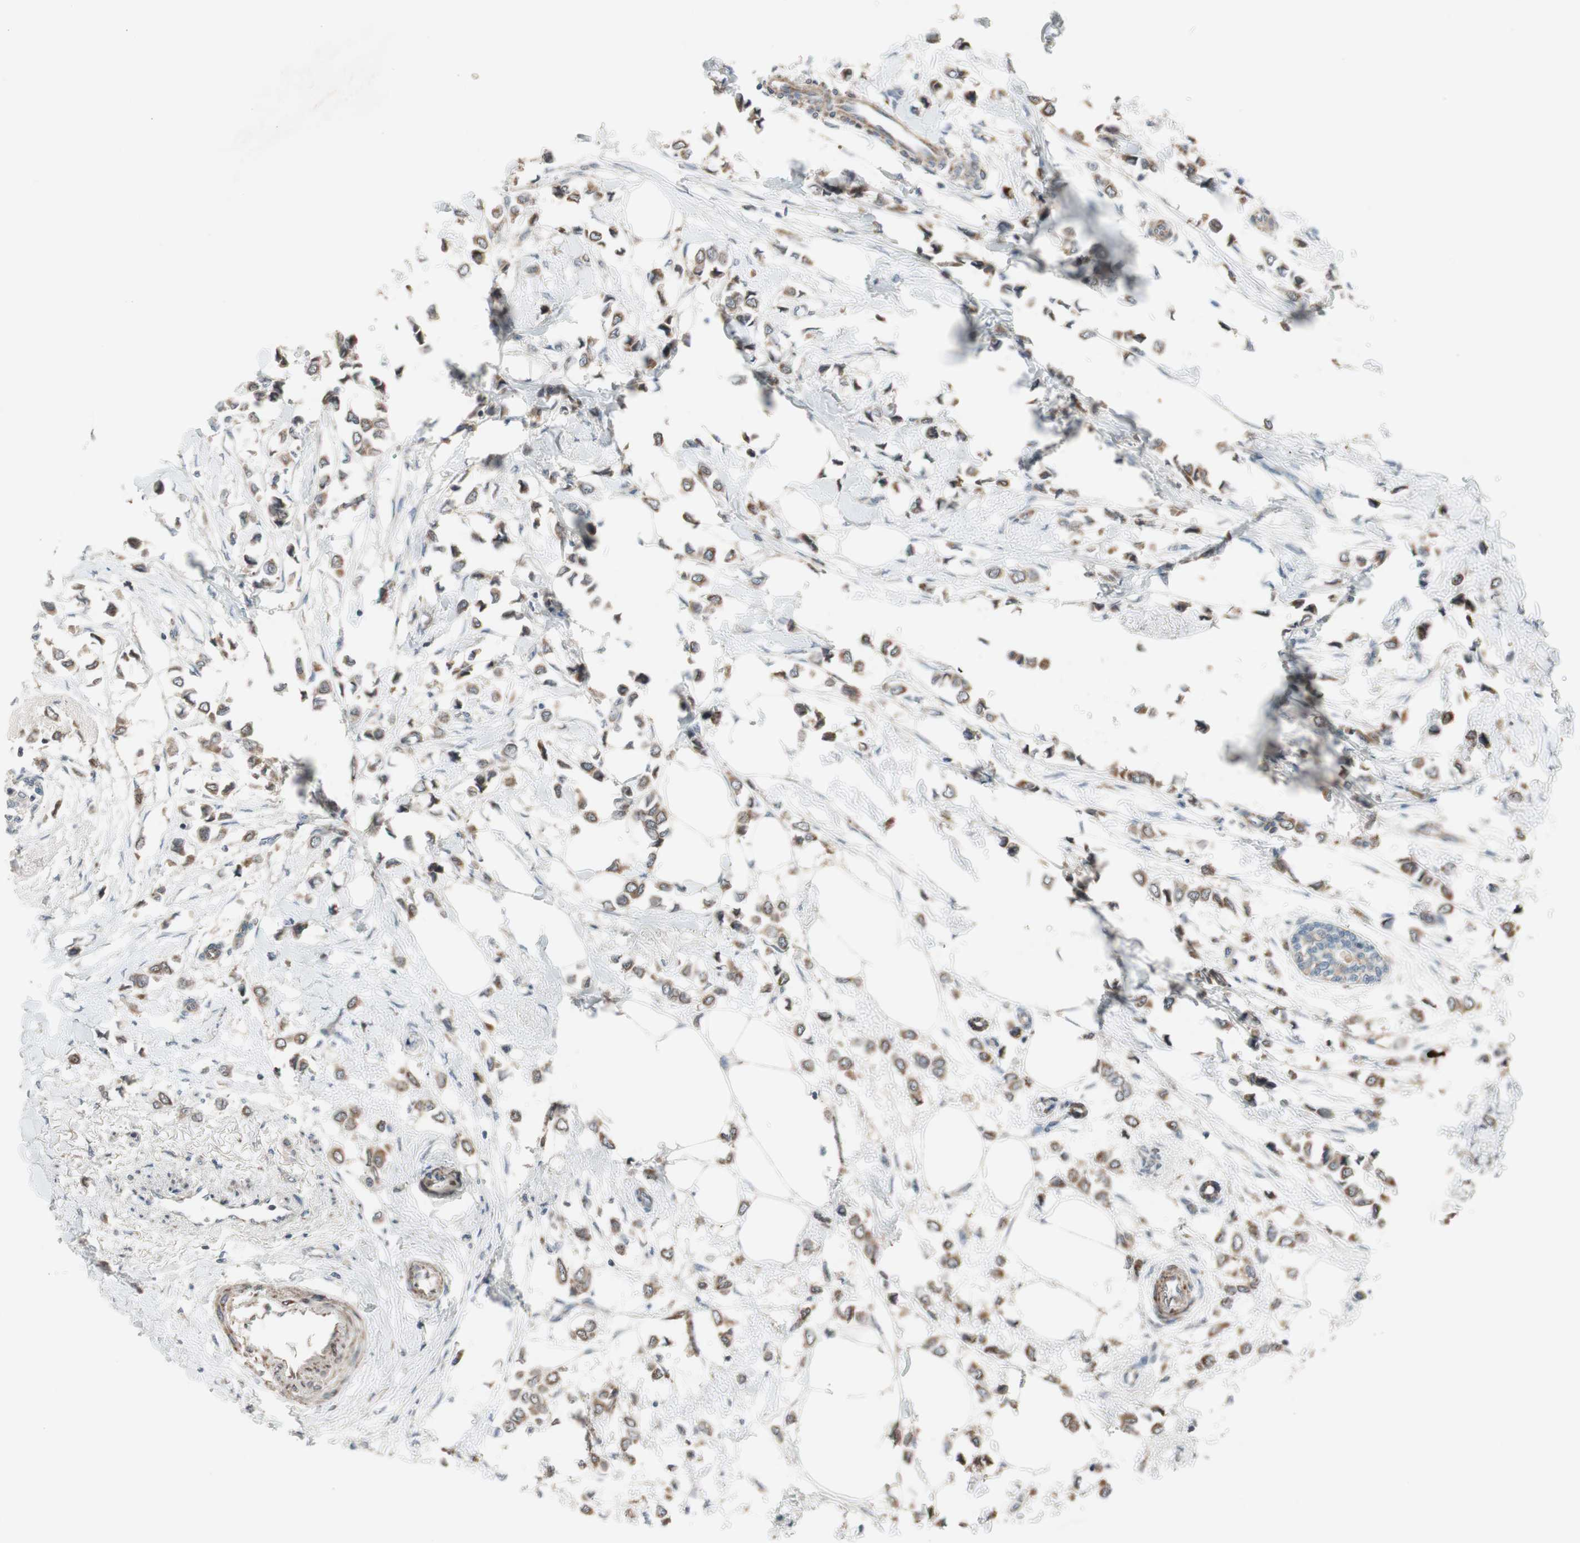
{"staining": {"intensity": "weak", "quantity": ">75%", "location": "cytoplasmic/membranous"}, "tissue": "breast cancer", "cell_type": "Tumor cells", "image_type": "cancer", "snomed": [{"axis": "morphology", "description": "Lobular carcinoma"}, {"axis": "topography", "description": "Breast"}], "caption": "A low amount of weak cytoplasmic/membranous expression is appreciated in about >75% of tumor cells in breast cancer (lobular carcinoma) tissue. (DAB (3,3'-diaminobenzidine) = brown stain, brightfield microscopy at high magnification).", "gene": "CPT1A", "patient": {"sex": "female", "age": 51}}